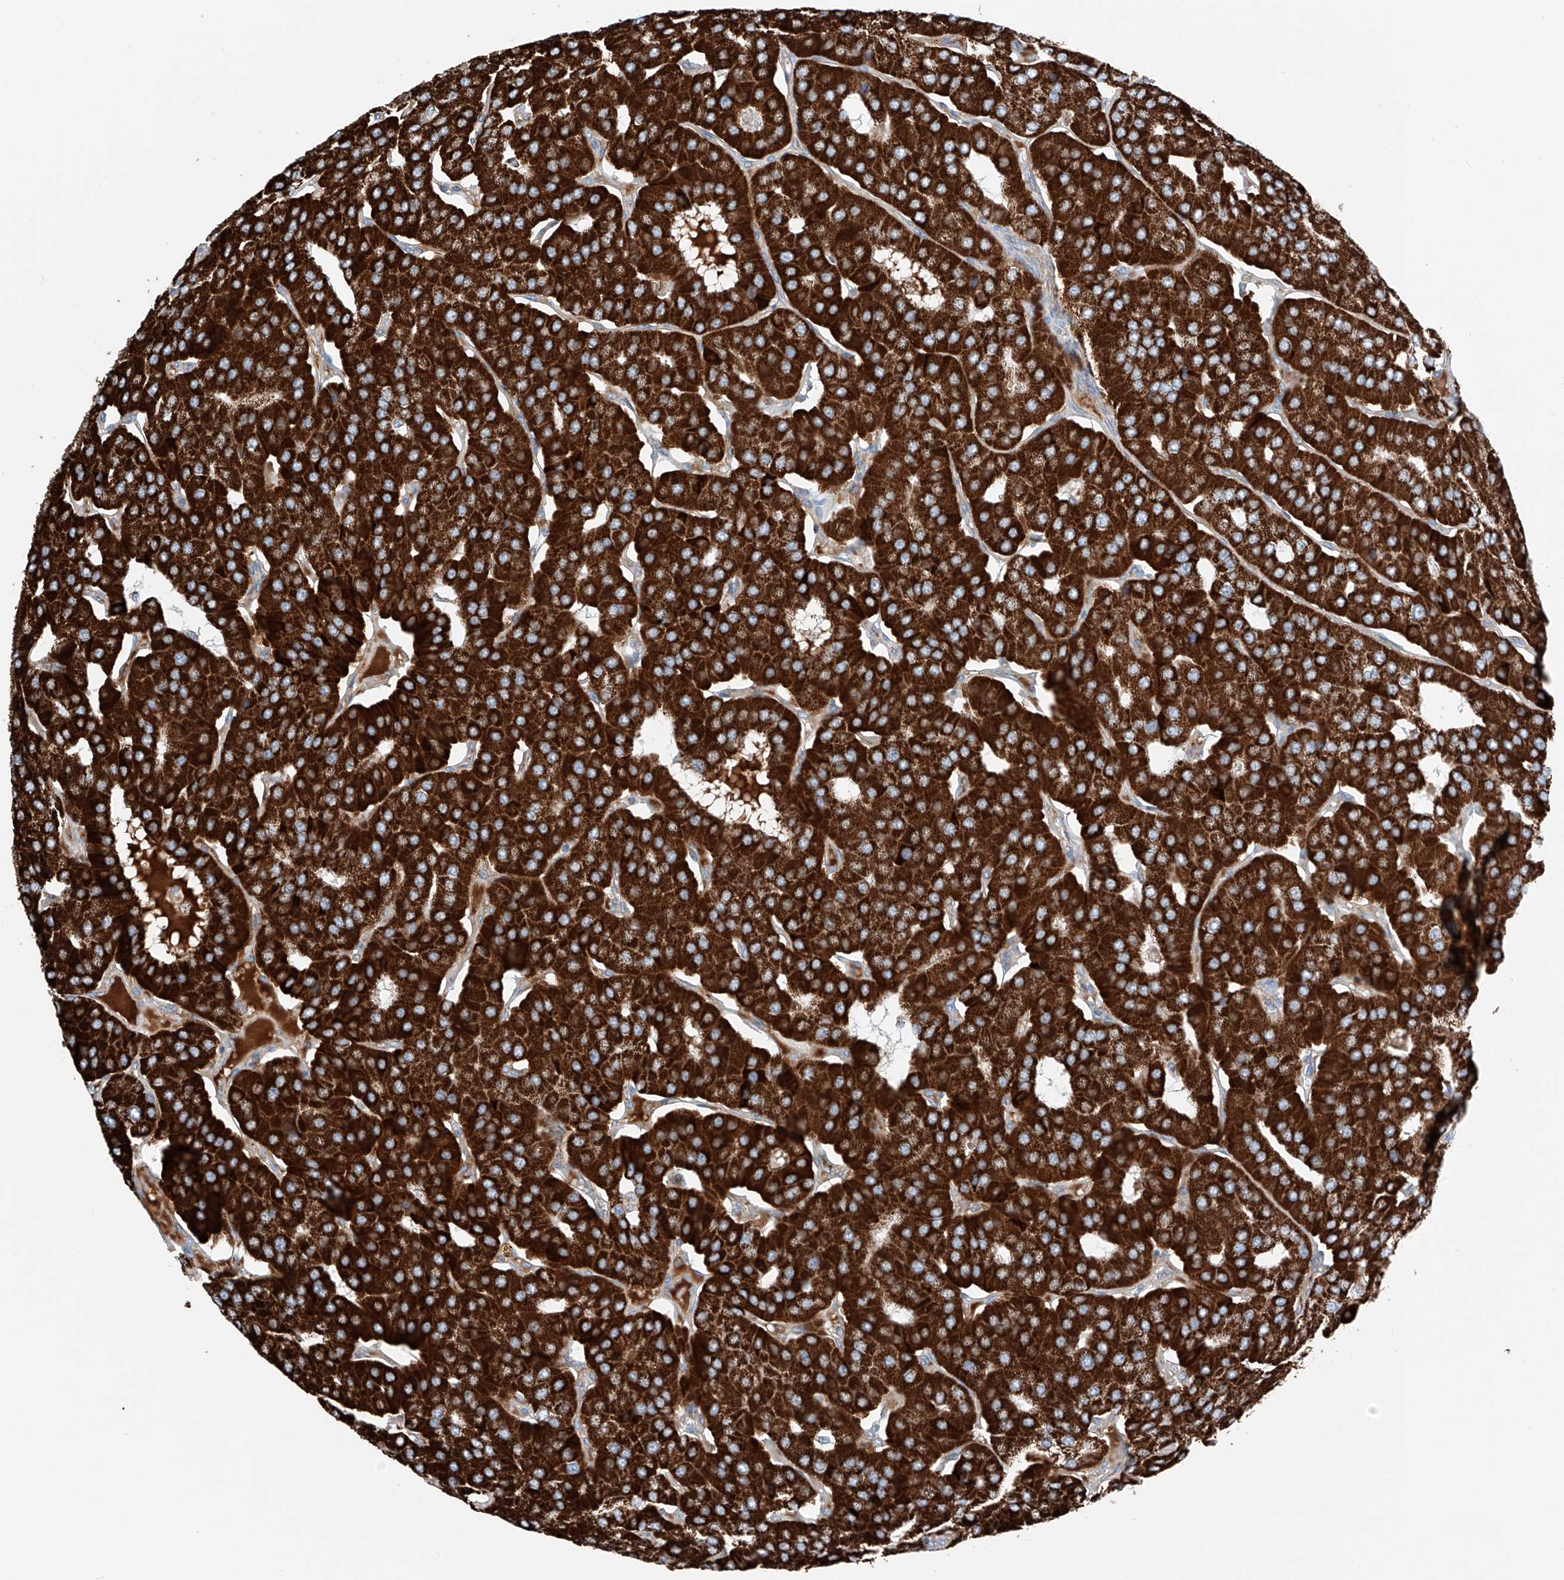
{"staining": {"intensity": "strong", "quantity": ">75%", "location": "cytoplasmic/membranous"}, "tissue": "parathyroid gland", "cell_type": "Glandular cells", "image_type": "normal", "snomed": [{"axis": "morphology", "description": "Normal tissue, NOS"}, {"axis": "morphology", "description": "Adenoma, NOS"}, {"axis": "topography", "description": "Parathyroid gland"}], "caption": "Immunohistochemical staining of normal parathyroid gland reveals >75% levels of strong cytoplasmic/membranous protein expression in about >75% of glandular cells. The staining was performed using DAB (3,3'-diaminobenzidine) to visualize the protein expression in brown, while the nuclei were stained in blue with hematoxylin (Magnification: 20x).", "gene": "MRAP", "patient": {"sex": "female", "age": 86}}